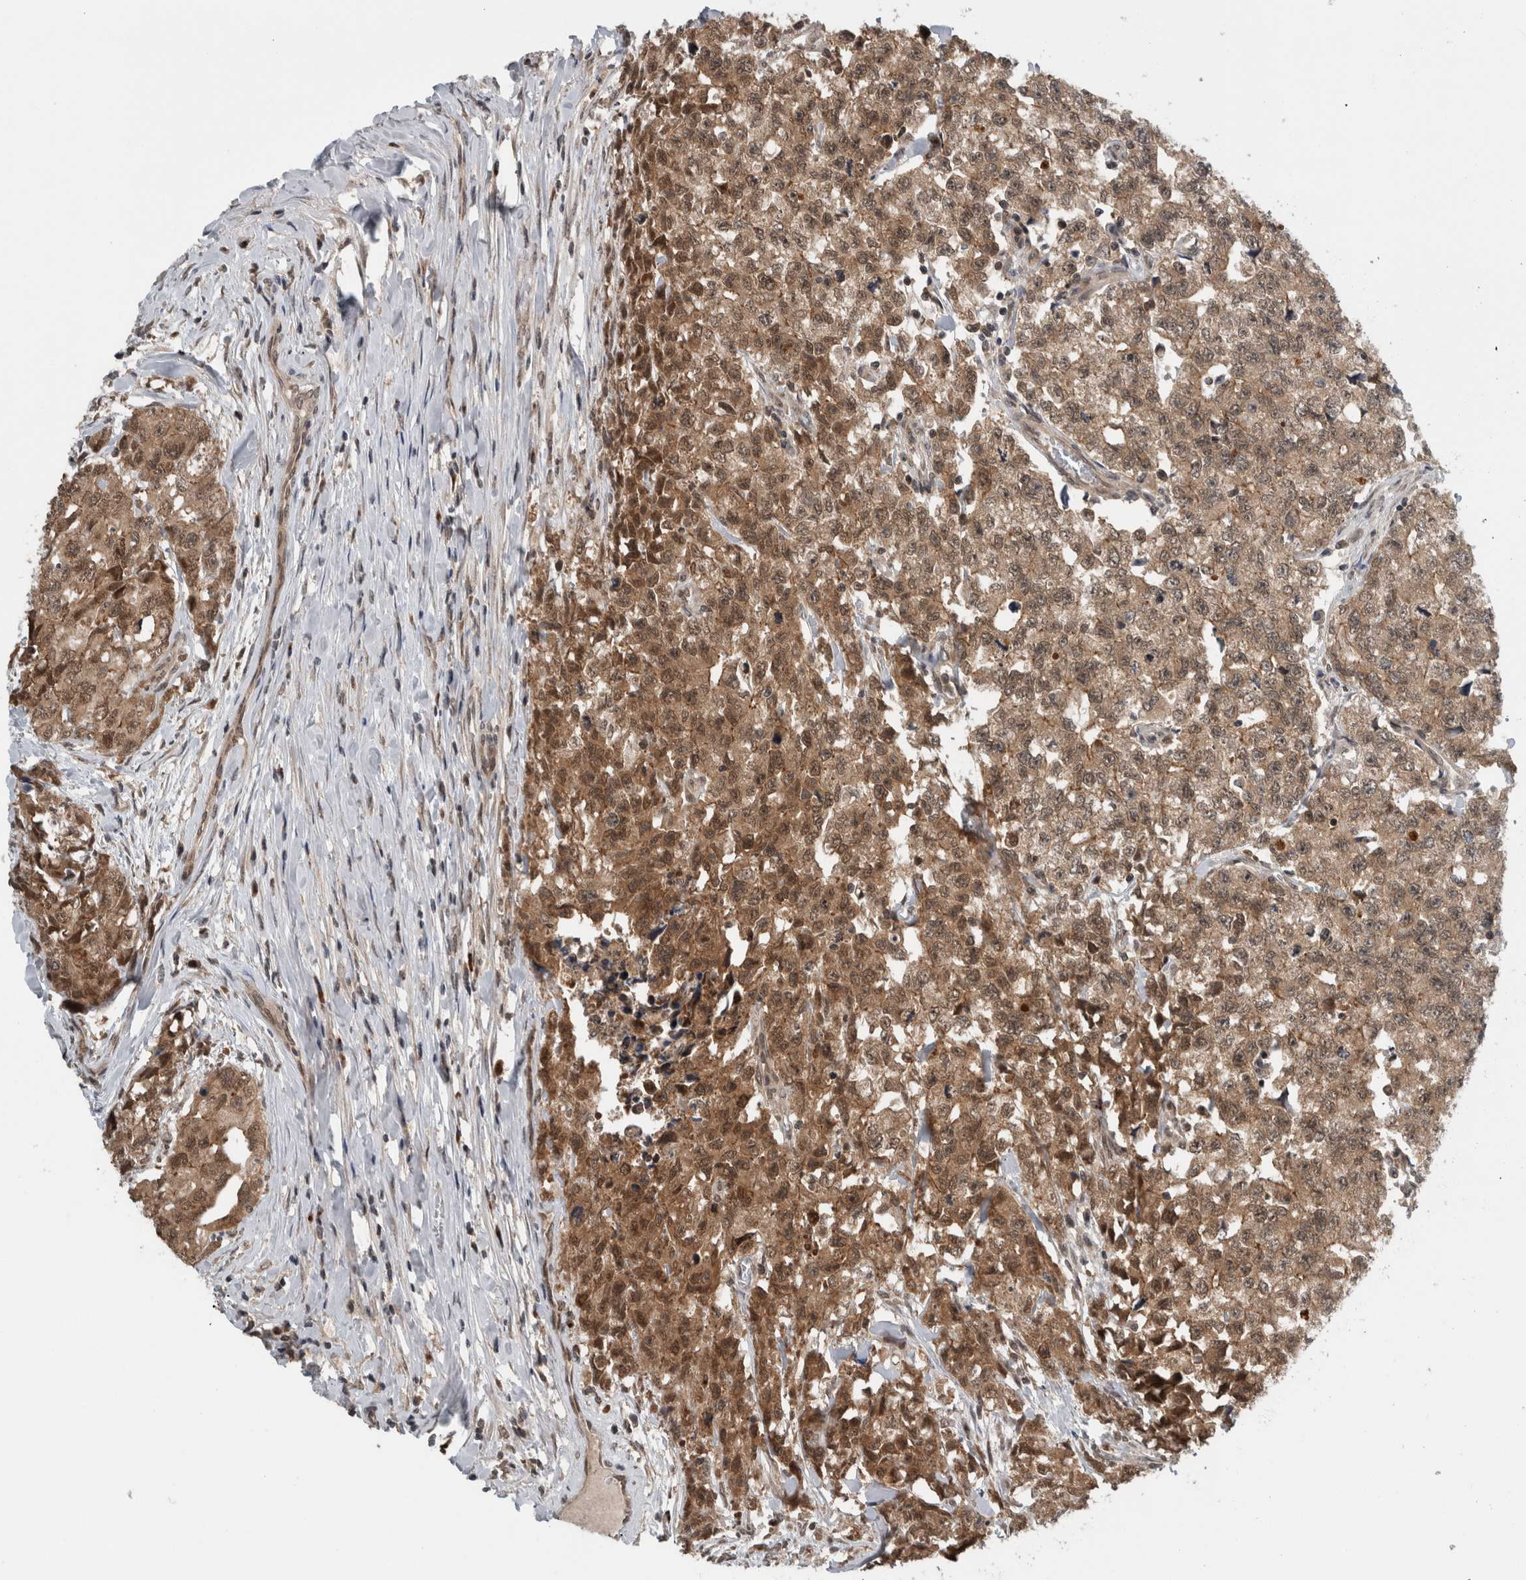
{"staining": {"intensity": "moderate", "quantity": ">75%", "location": "cytoplasmic/membranous,nuclear"}, "tissue": "testis cancer", "cell_type": "Tumor cells", "image_type": "cancer", "snomed": [{"axis": "morphology", "description": "Carcinoma, Embryonal, NOS"}, {"axis": "topography", "description": "Testis"}], "caption": "Tumor cells demonstrate moderate cytoplasmic/membranous and nuclear positivity in about >75% of cells in embryonal carcinoma (testis). The staining is performed using DAB brown chromogen to label protein expression. The nuclei are counter-stained blue using hematoxylin.", "gene": "SPAG7", "patient": {"sex": "male", "age": 28}}